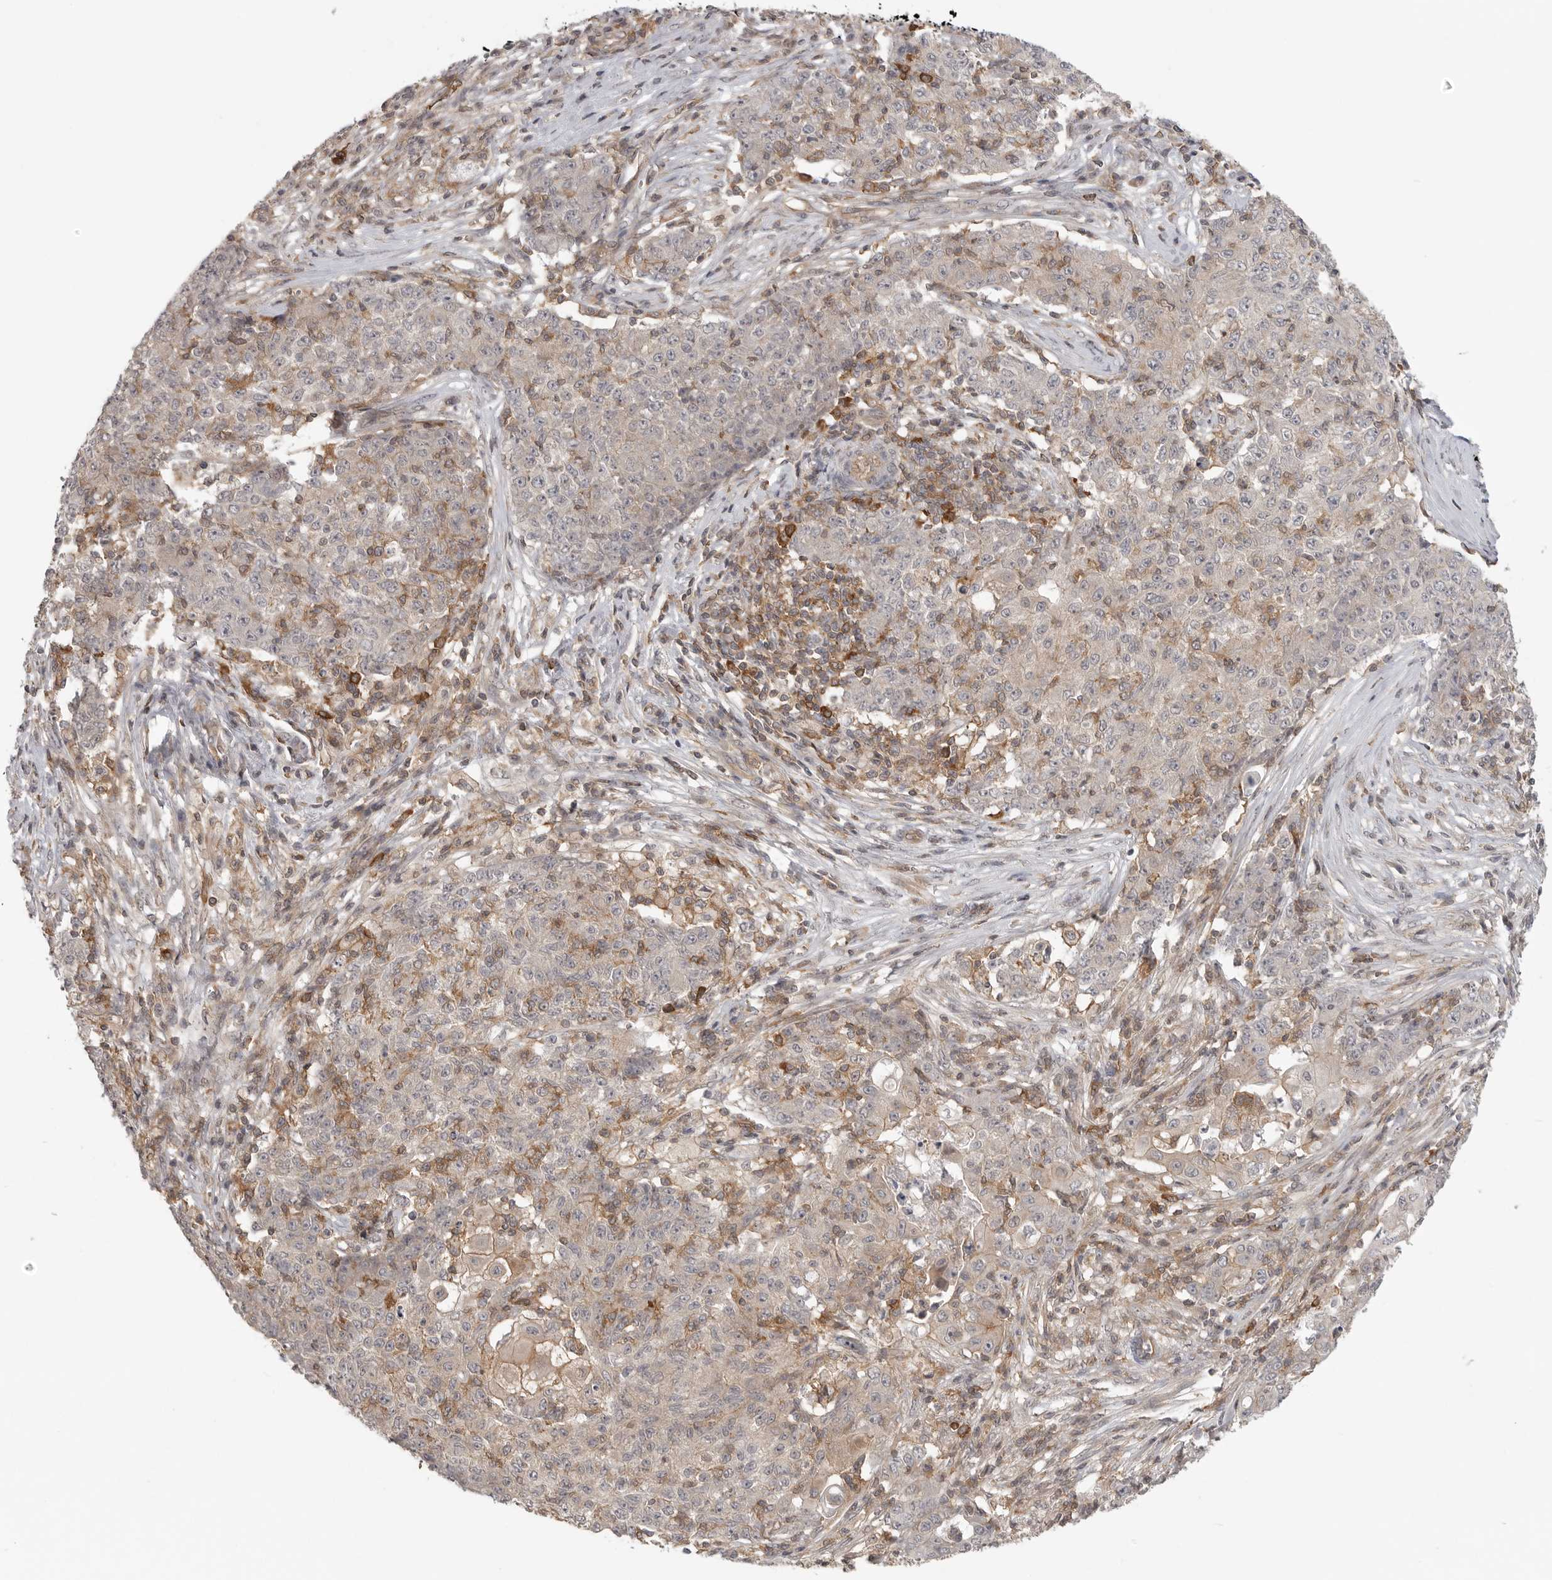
{"staining": {"intensity": "negative", "quantity": "none", "location": "none"}, "tissue": "ovarian cancer", "cell_type": "Tumor cells", "image_type": "cancer", "snomed": [{"axis": "morphology", "description": "Carcinoma, endometroid"}, {"axis": "topography", "description": "Ovary"}], "caption": "Photomicrograph shows no protein expression in tumor cells of ovarian cancer tissue.", "gene": "DBNL", "patient": {"sex": "female", "age": 42}}